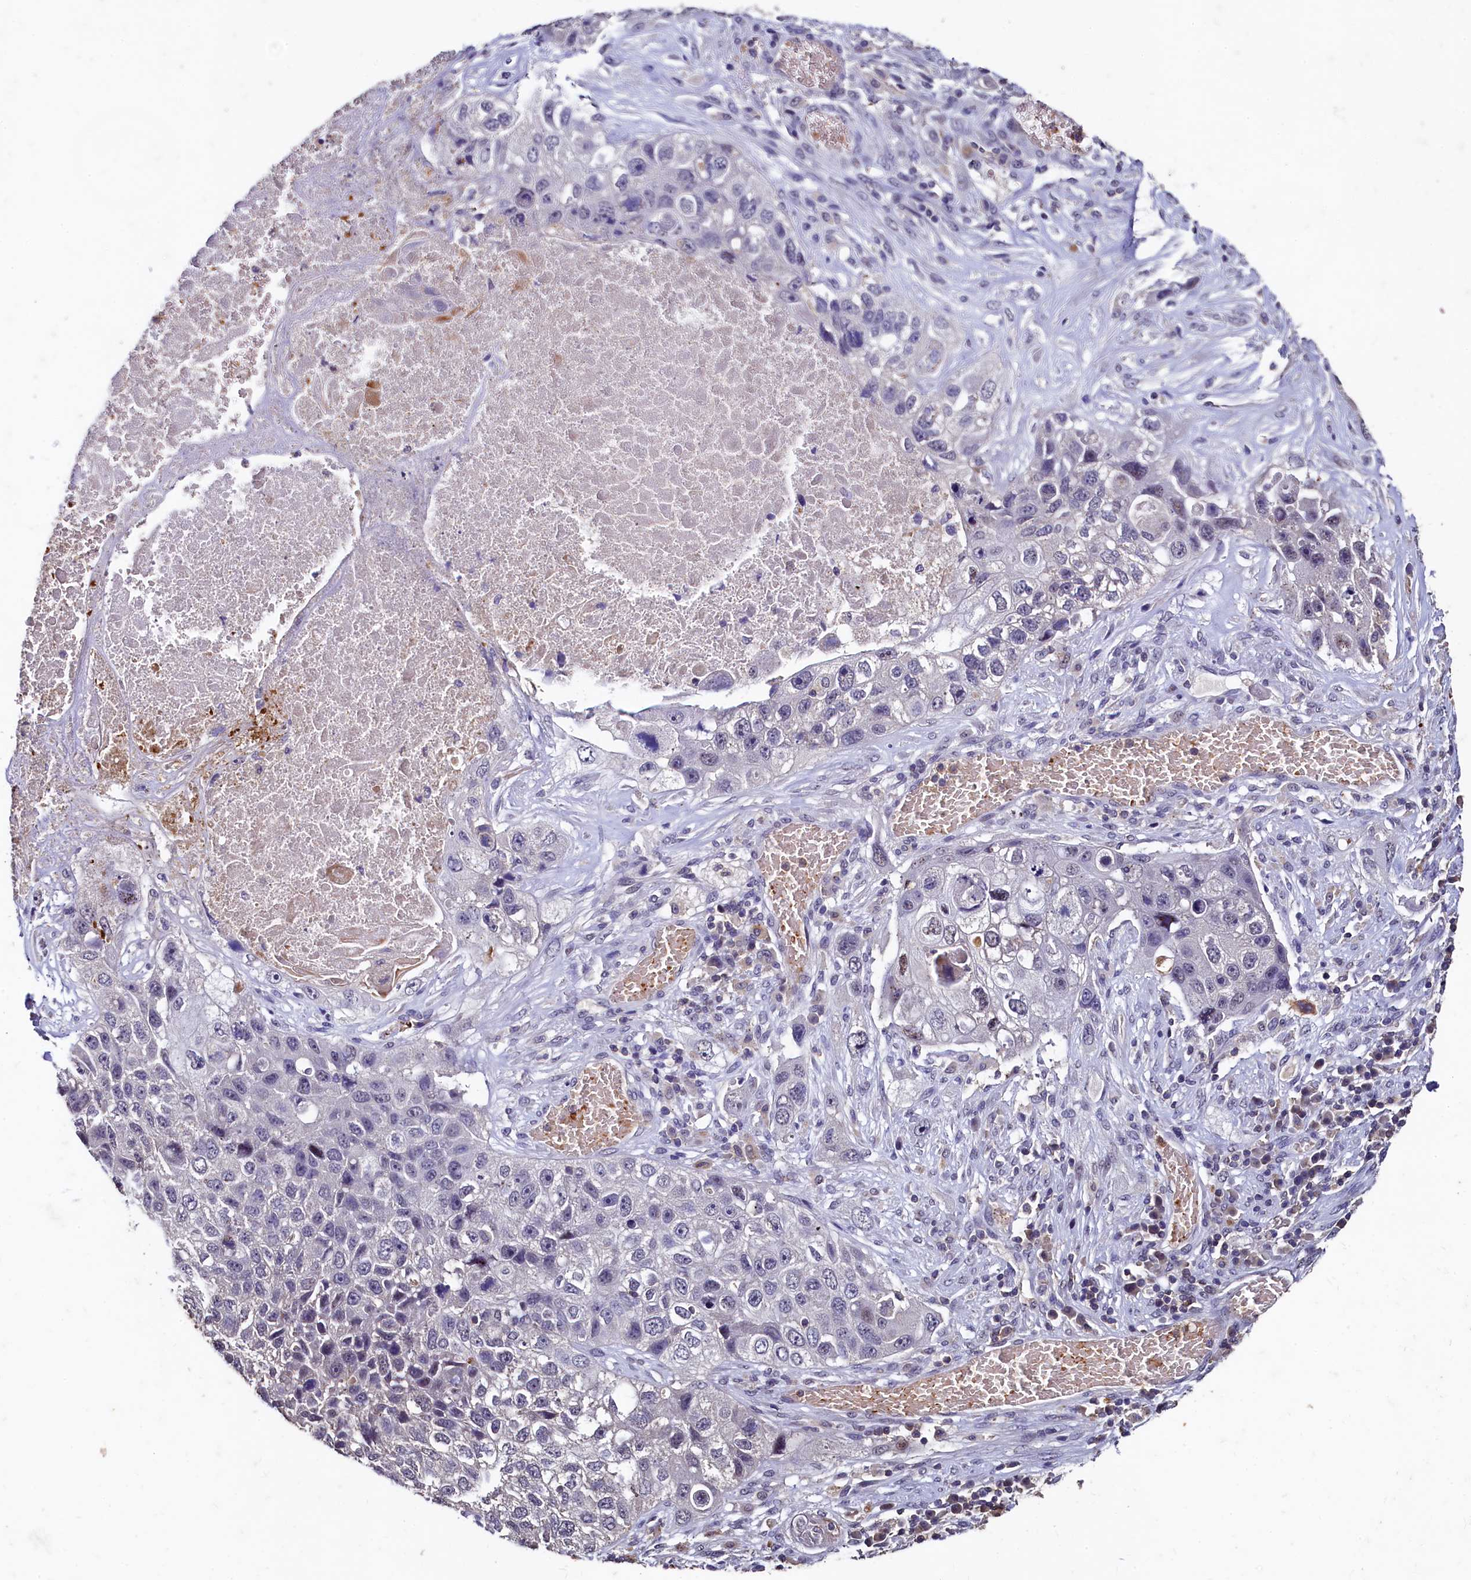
{"staining": {"intensity": "negative", "quantity": "none", "location": "none"}, "tissue": "lung cancer", "cell_type": "Tumor cells", "image_type": "cancer", "snomed": [{"axis": "morphology", "description": "Squamous cell carcinoma, NOS"}, {"axis": "topography", "description": "Lung"}], "caption": "Tumor cells show no significant staining in lung cancer (squamous cell carcinoma).", "gene": "CSTPP1", "patient": {"sex": "male", "age": 61}}